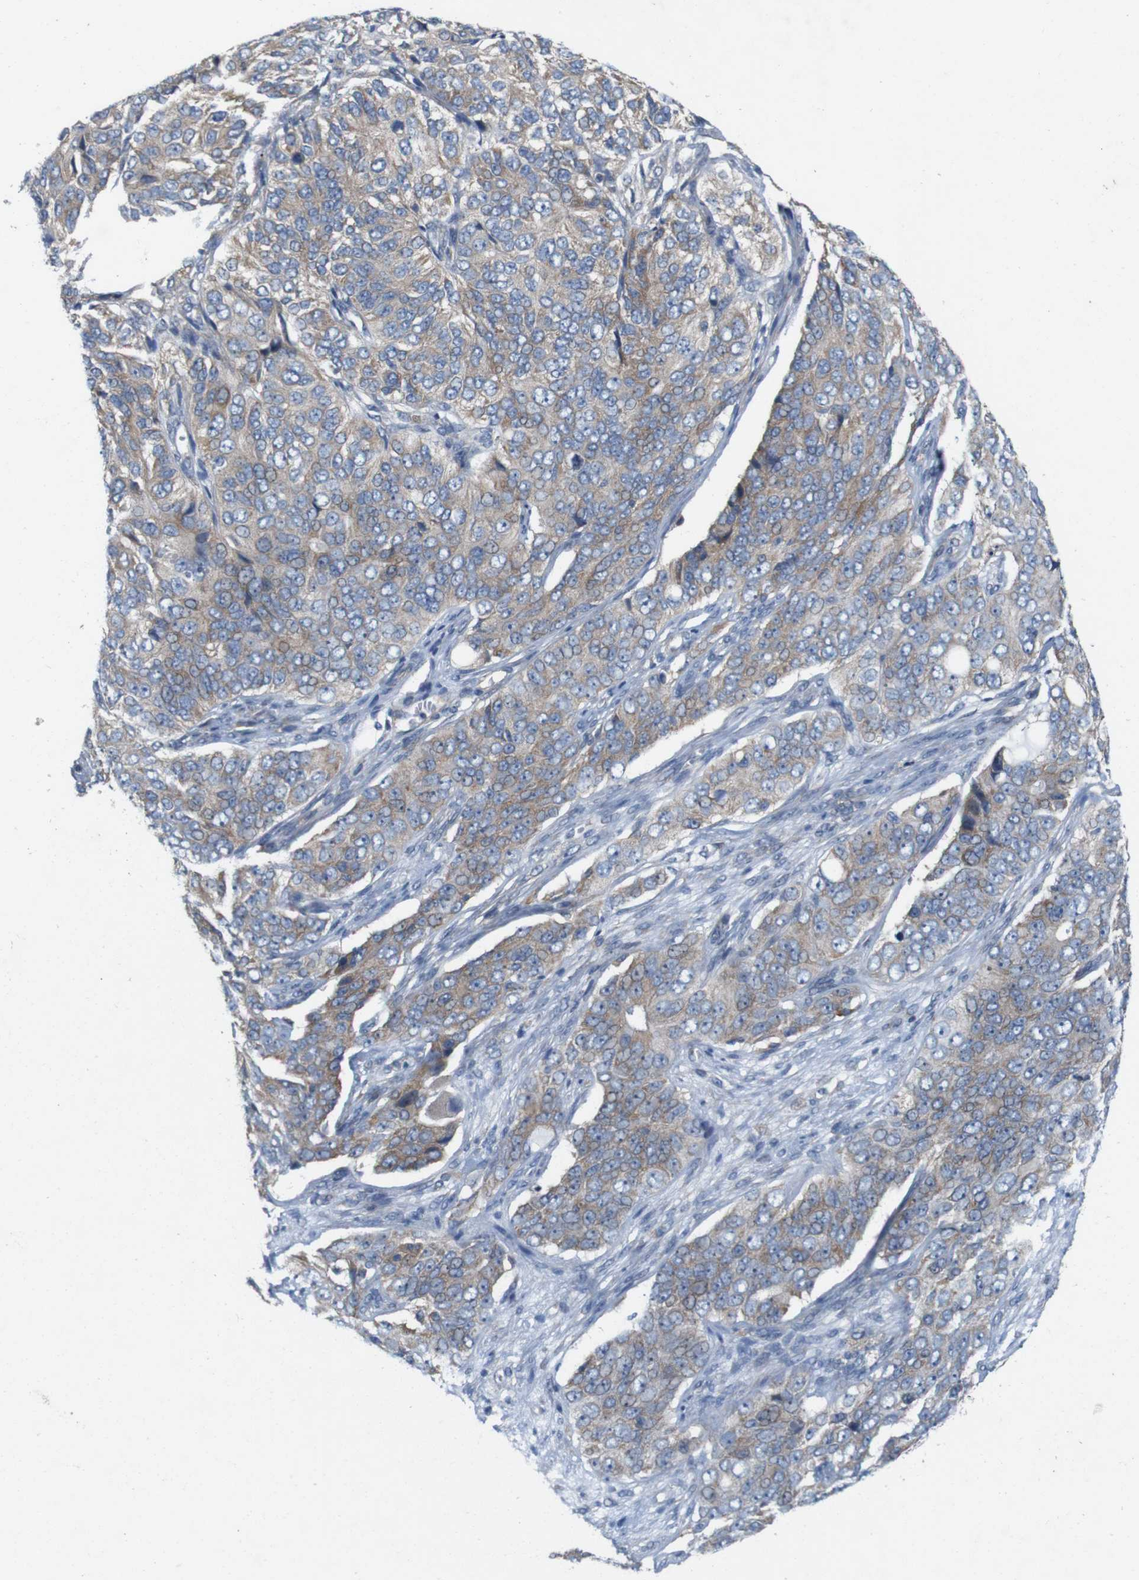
{"staining": {"intensity": "weak", "quantity": "25%-75%", "location": "cytoplasmic/membranous"}, "tissue": "ovarian cancer", "cell_type": "Tumor cells", "image_type": "cancer", "snomed": [{"axis": "morphology", "description": "Carcinoma, endometroid"}, {"axis": "topography", "description": "Ovary"}], "caption": "Immunohistochemistry (IHC) image of neoplastic tissue: ovarian cancer (endometroid carcinoma) stained using immunohistochemistry (IHC) shows low levels of weak protein expression localized specifically in the cytoplasmic/membranous of tumor cells, appearing as a cytoplasmic/membranous brown color.", "gene": "SIGLEC8", "patient": {"sex": "female", "age": 51}}